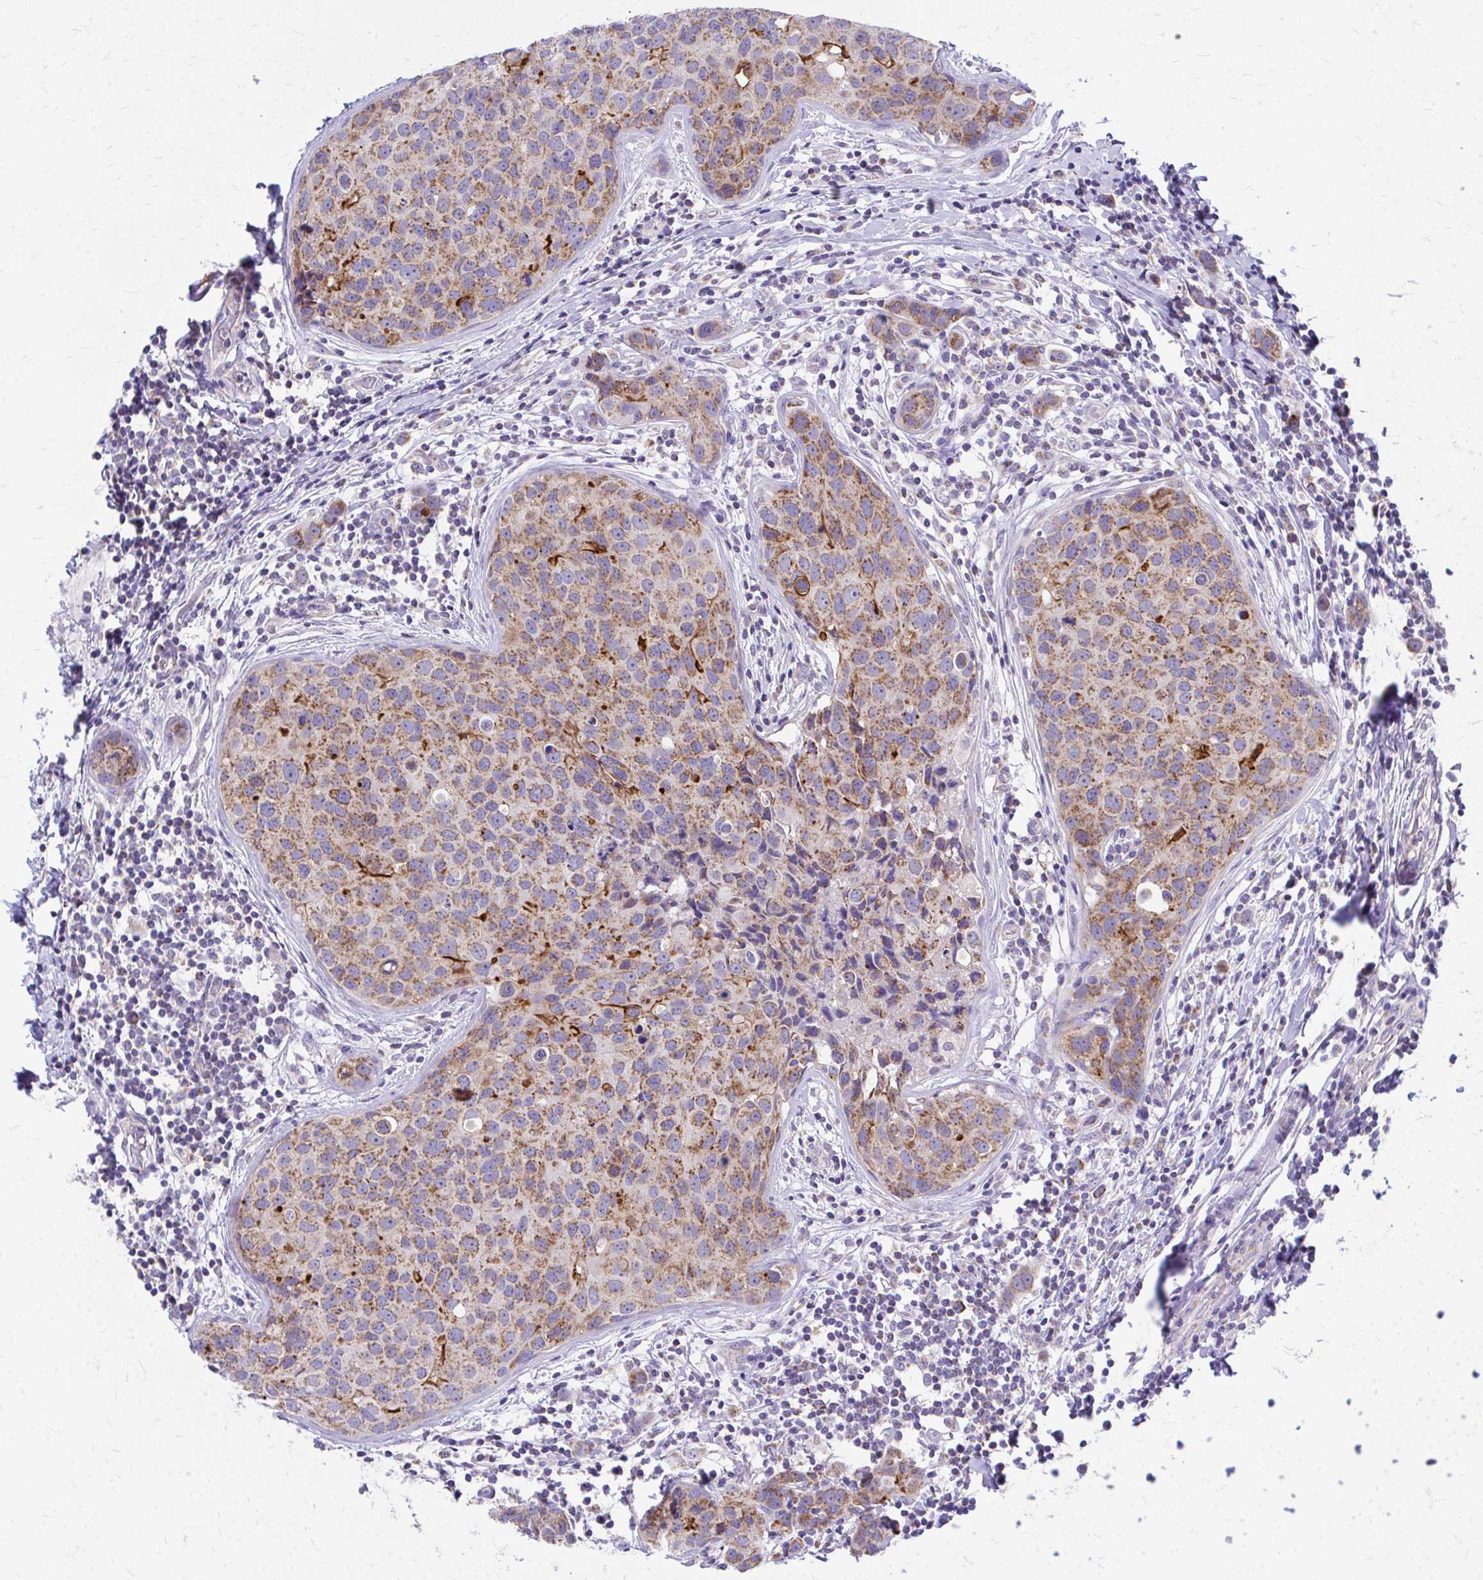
{"staining": {"intensity": "moderate", "quantity": ">75%", "location": "cytoplasmic/membranous"}, "tissue": "breast cancer", "cell_type": "Tumor cells", "image_type": "cancer", "snomed": [{"axis": "morphology", "description": "Duct carcinoma"}, {"axis": "topography", "description": "Breast"}], "caption": "Immunohistochemical staining of breast cancer demonstrates moderate cytoplasmic/membranous protein expression in about >75% of tumor cells.", "gene": "MRPL19", "patient": {"sex": "female", "age": 24}}